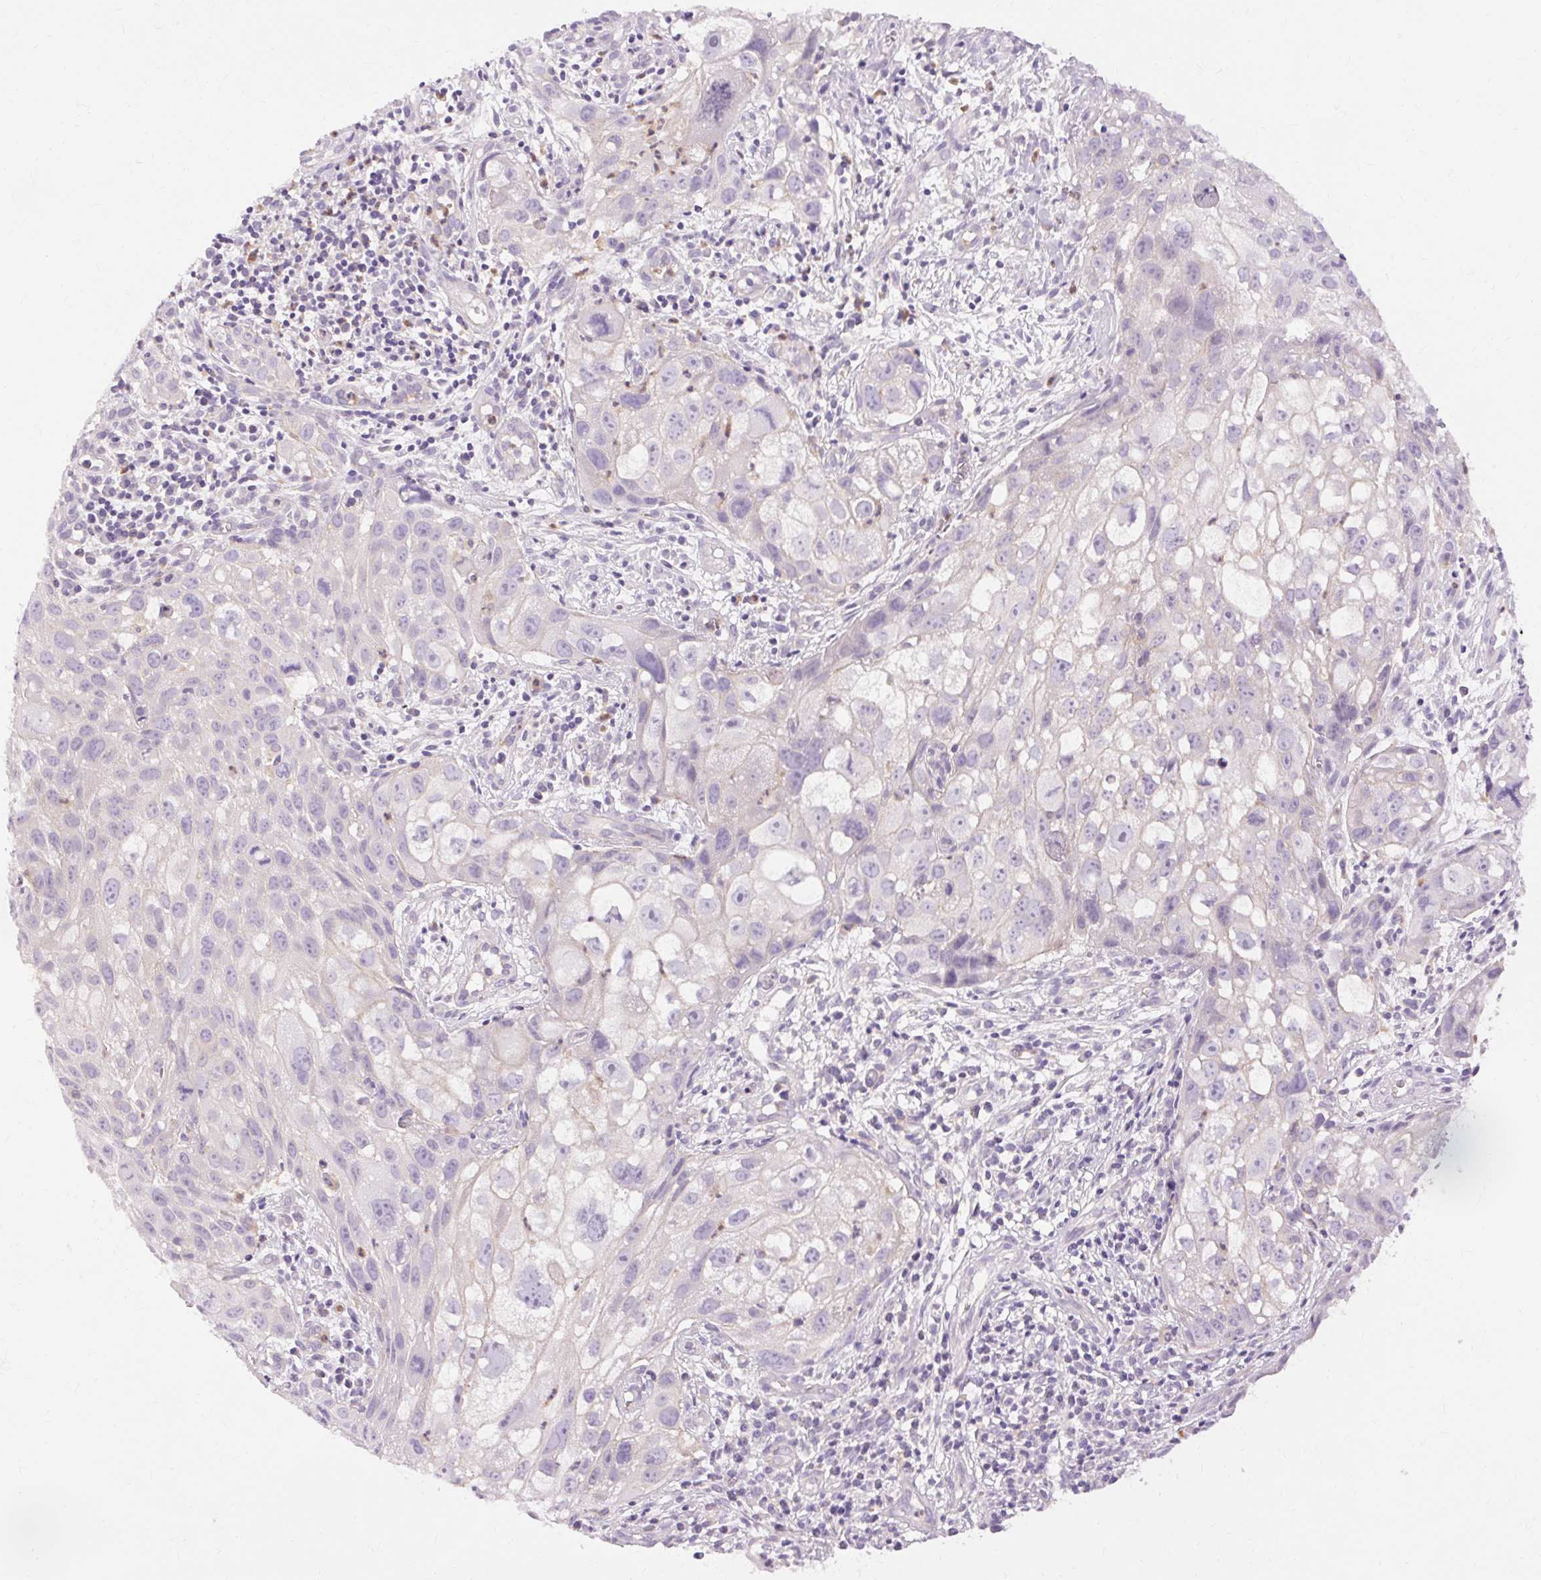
{"staining": {"intensity": "negative", "quantity": "none", "location": "none"}, "tissue": "cervical cancer", "cell_type": "Tumor cells", "image_type": "cancer", "snomed": [{"axis": "morphology", "description": "Squamous cell carcinoma, NOS"}, {"axis": "topography", "description": "Cervix"}], "caption": "Immunohistochemistry micrograph of neoplastic tissue: cervical cancer (squamous cell carcinoma) stained with DAB exhibits no significant protein positivity in tumor cells. Nuclei are stained in blue.", "gene": "TM6SF1", "patient": {"sex": "female", "age": 53}}